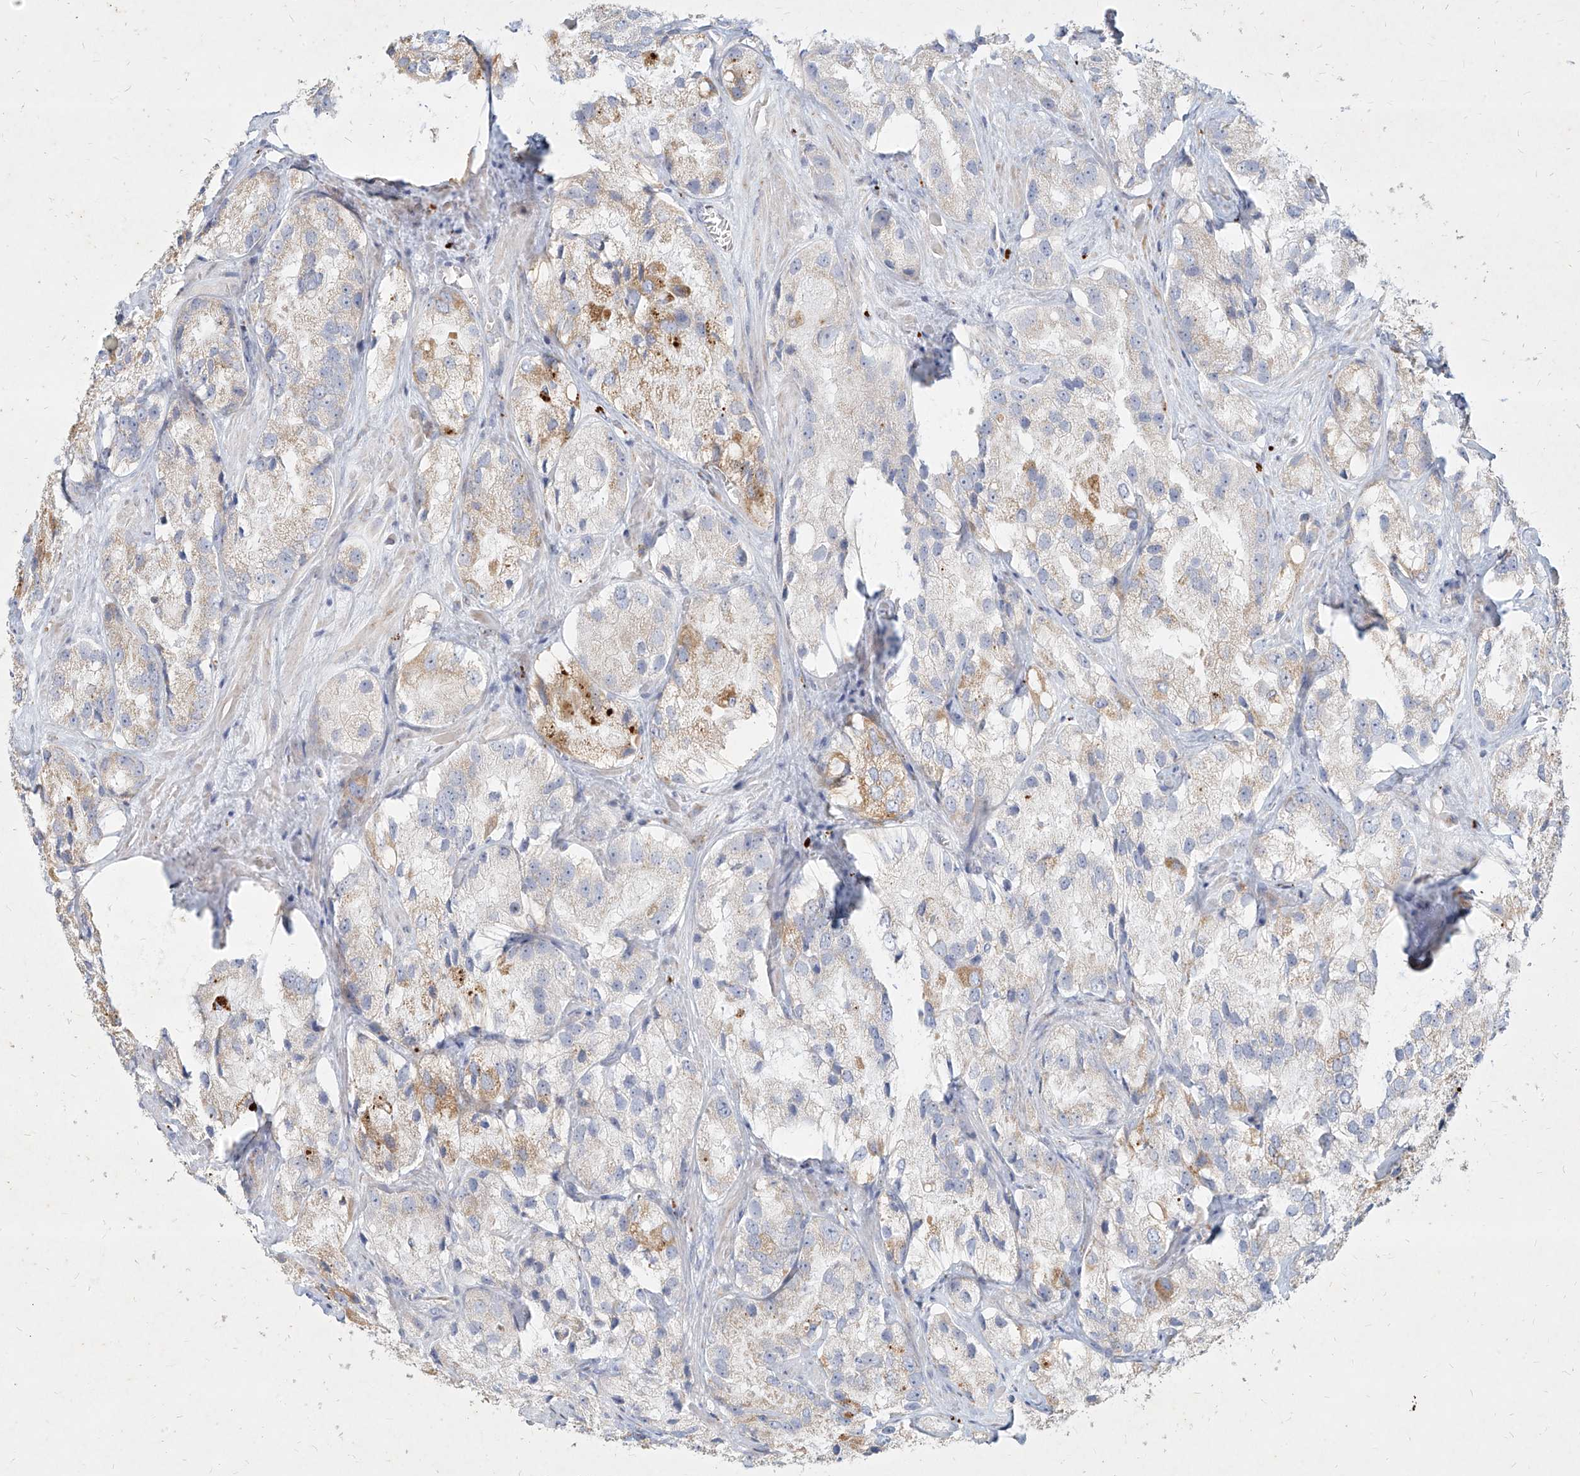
{"staining": {"intensity": "moderate", "quantity": "<25%", "location": "cytoplasmic/membranous"}, "tissue": "prostate cancer", "cell_type": "Tumor cells", "image_type": "cancer", "snomed": [{"axis": "morphology", "description": "Adenocarcinoma, High grade"}, {"axis": "topography", "description": "Prostate"}], "caption": "This image shows IHC staining of prostate cancer (high-grade adenocarcinoma), with low moderate cytoplasmic/membranous positivity in approximately <25% of tumor cells.", "gene": "MTX2", "patient": {"sex": "male", "age": 66}}